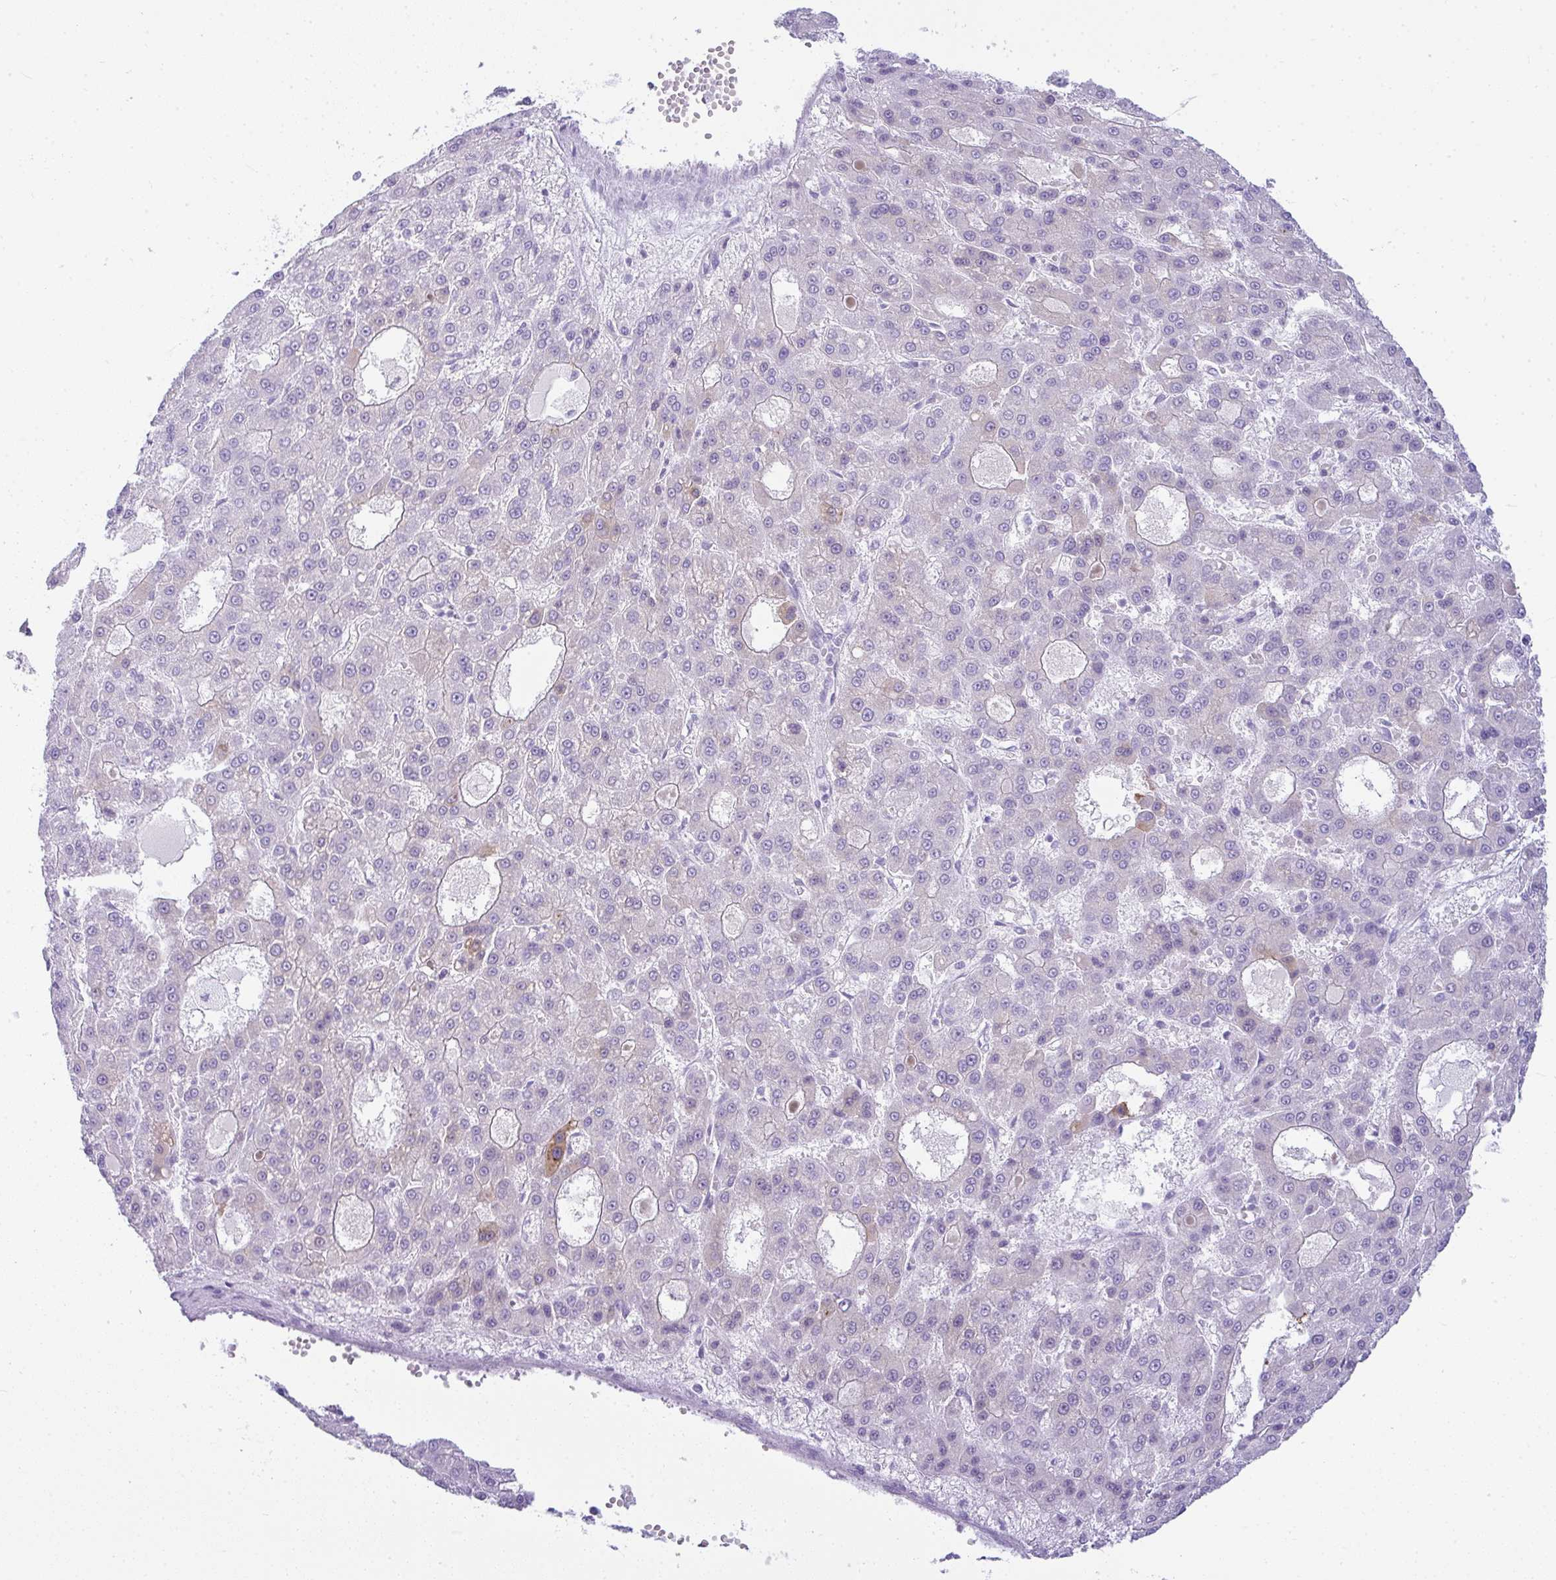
{"staining": {"intensity": "negative", "quantity": "none", "location": "none"}, "tissue": "liver cancer", "cell_type": "Tumor cells", "image_type": "cancer", "snomed": [{"axis": "morphology", "description": "Carcinoma, Hepatocellular, NOS"}, {"axis": "topography", "description": "Liver"}], "caption": "The micrograph shows no significant expression in tumor cells of liver cancer (hepatocellular carcinoma). (DAB IHC with hematoxylin counter stain).", "gene": "RASL10A", "patient": {"sex": "male", "age": 70}}